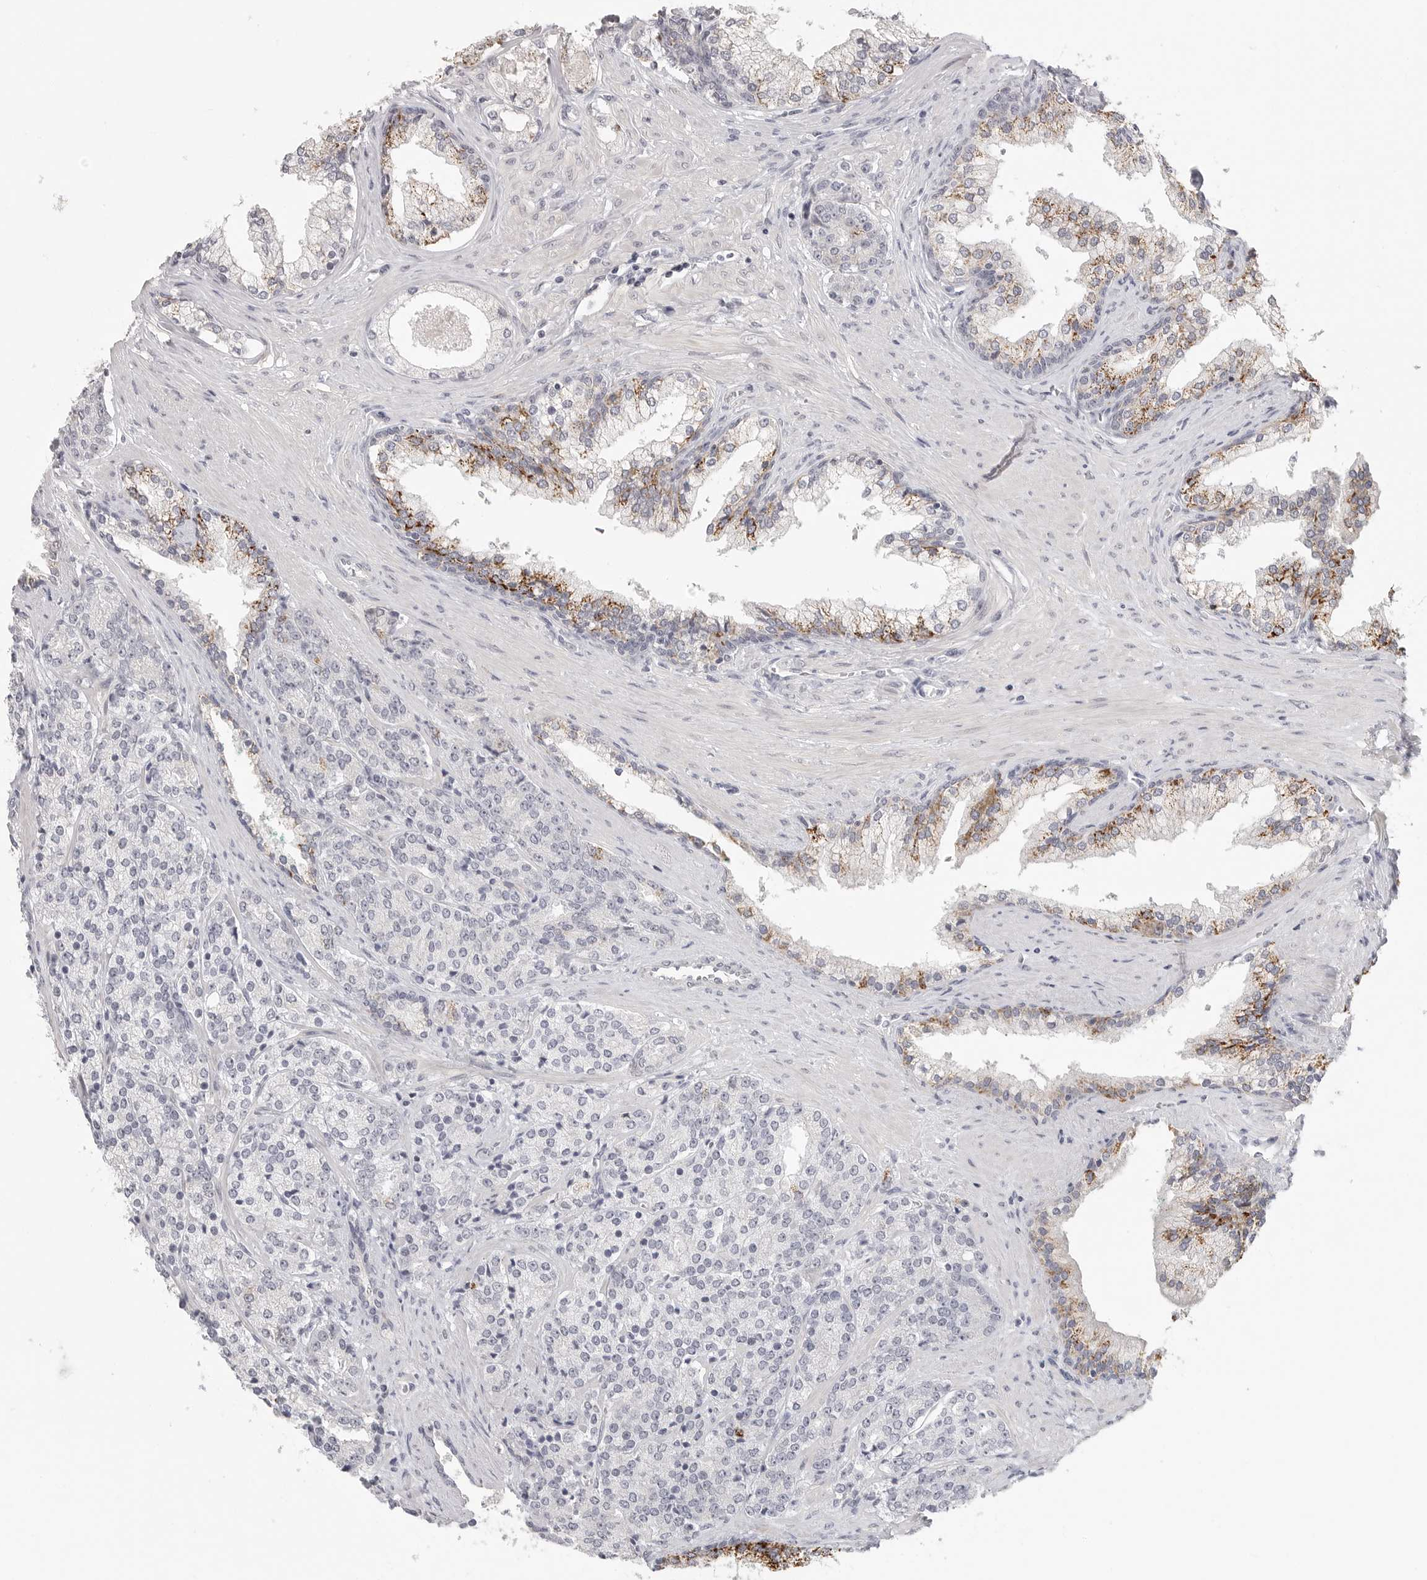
{"staining": {"intensity": "negative", "quantity": "none", "location": "none"}, "tissue": "prostate cancer", "cell_type": "Tumor cells", "image_type": "cancer", "snomed": [{"axis": "morphology", "description": "Adenocarcinoma, High grade"}, {"axis": "topography", "description": "Prostate"}], "caption": "Tumor cells show no significant staining in prostate cancer.", "gene": "HMGCS2", "patient": {"sex": "male", "age": 71}}